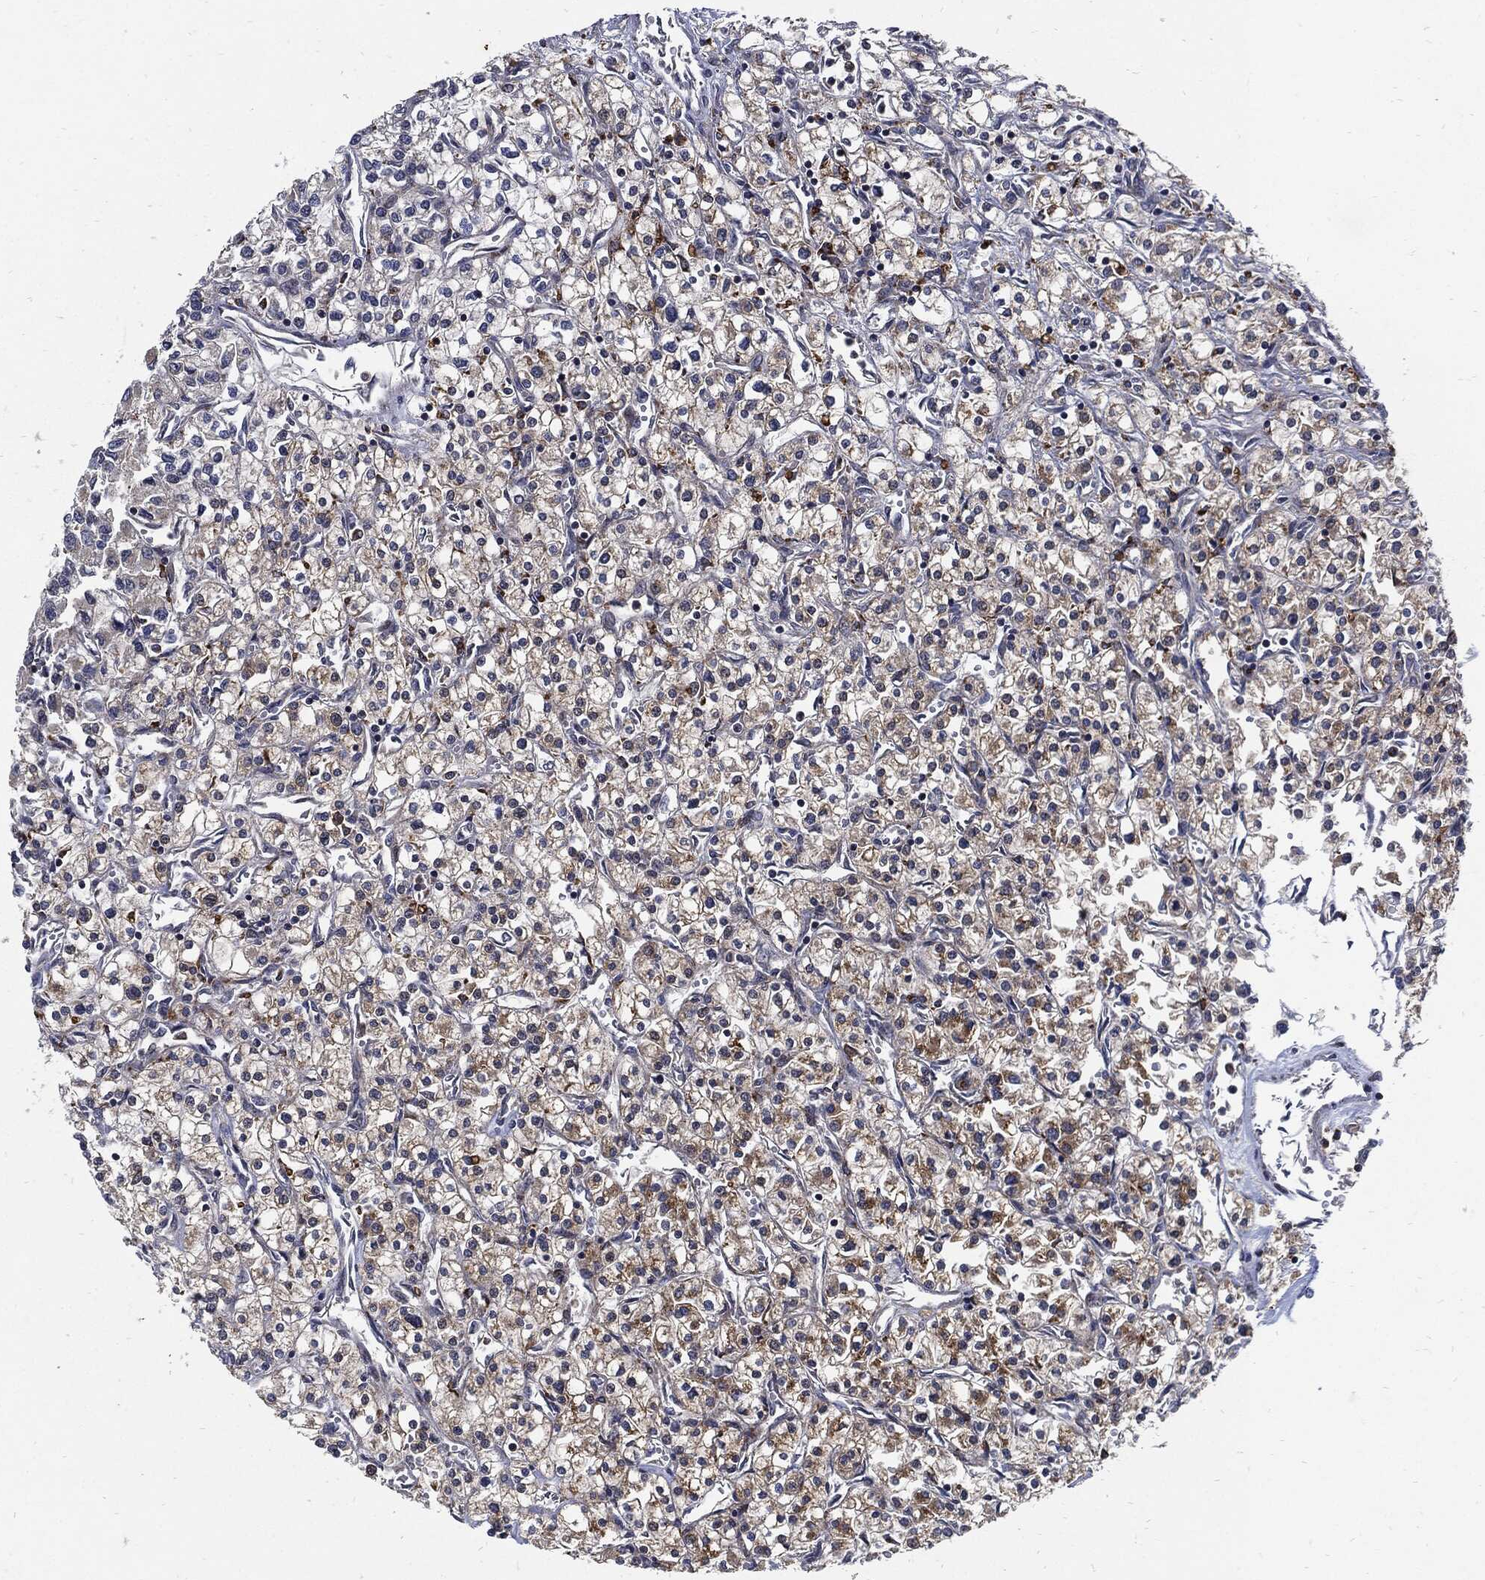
{"staining": {"intensity": "weak", "quantity": "<25%", "location": "cytoplasmic/membranous"}, "tissue": "renal cancer", "cell_type": "Tumor cells", "image_type": "cancer", "snomed": [{"axis": "morphology", "description": "Adenocarcinoma, NOS"}, {"axis": "topography", "description": "Kidney"}], "caption": "There is no significant positivity in tumor cells of renal cancer. (DAB IHC visualized using brightfield microscopy, high magnification).", "gene": "SLC31A2", "patient": {"sex": "male", "age": 80}}